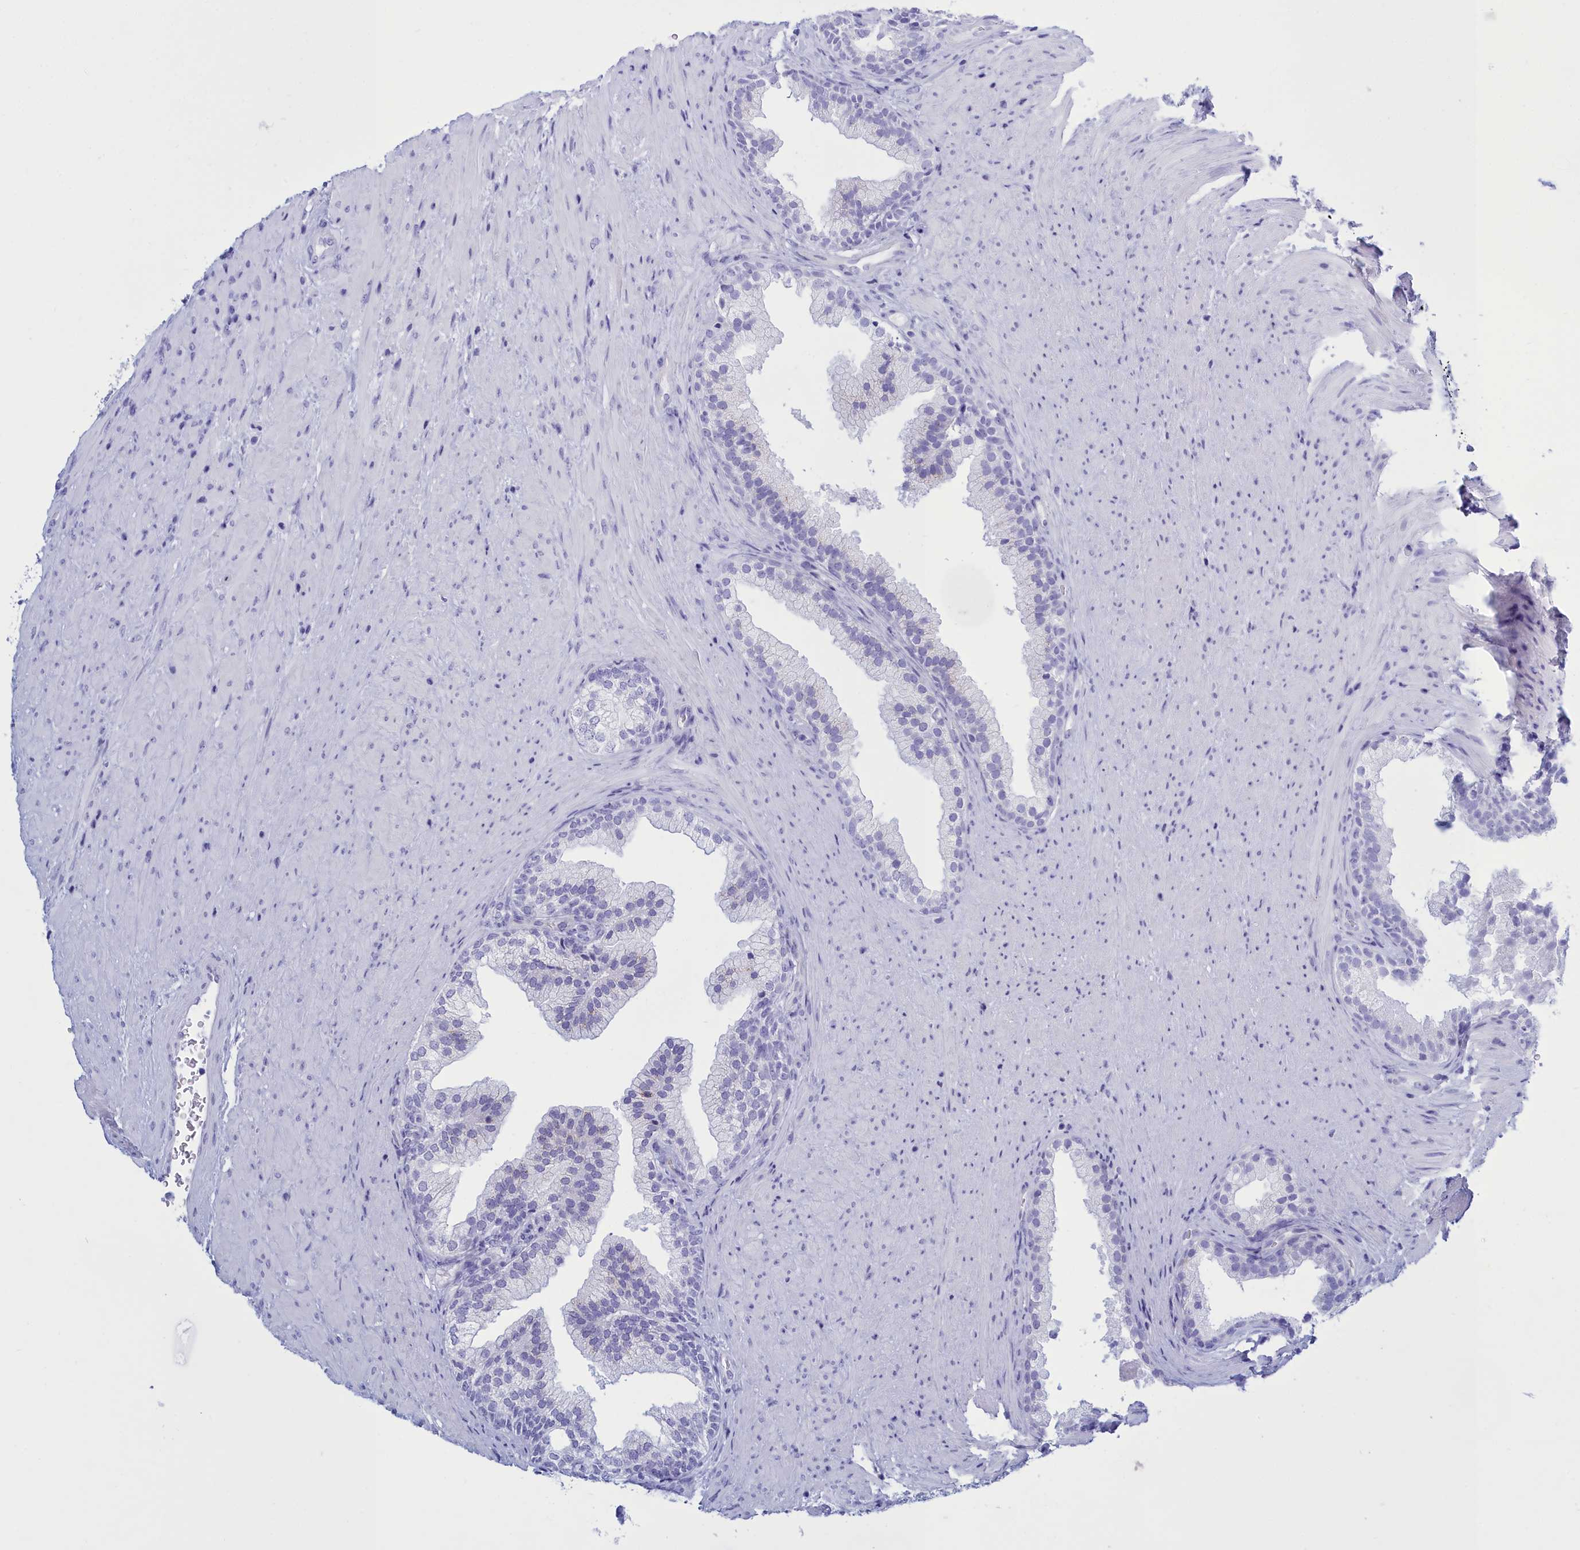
{"staining": {"intensity": "negative", "quantity": "none", "location": "none"}, "tissue": "prostate", "cell_type": "Glandular cells", "image_type": "normal", "snomed": [{"axis": "morphology", "description": "Normal tissue, NOS"}, {"axis": "topography", "description": "Prostate"}], "caption": "DAB immunohistochemical staining of normal human prostate reveals no significant positivity in glandular cells. (DAB (3,3'-diaminobenzidine) immunohistochemistry with hematoxylin counter stain).", "gene": "TMEM97", "patient": {"sex": "male", "age": 76}}